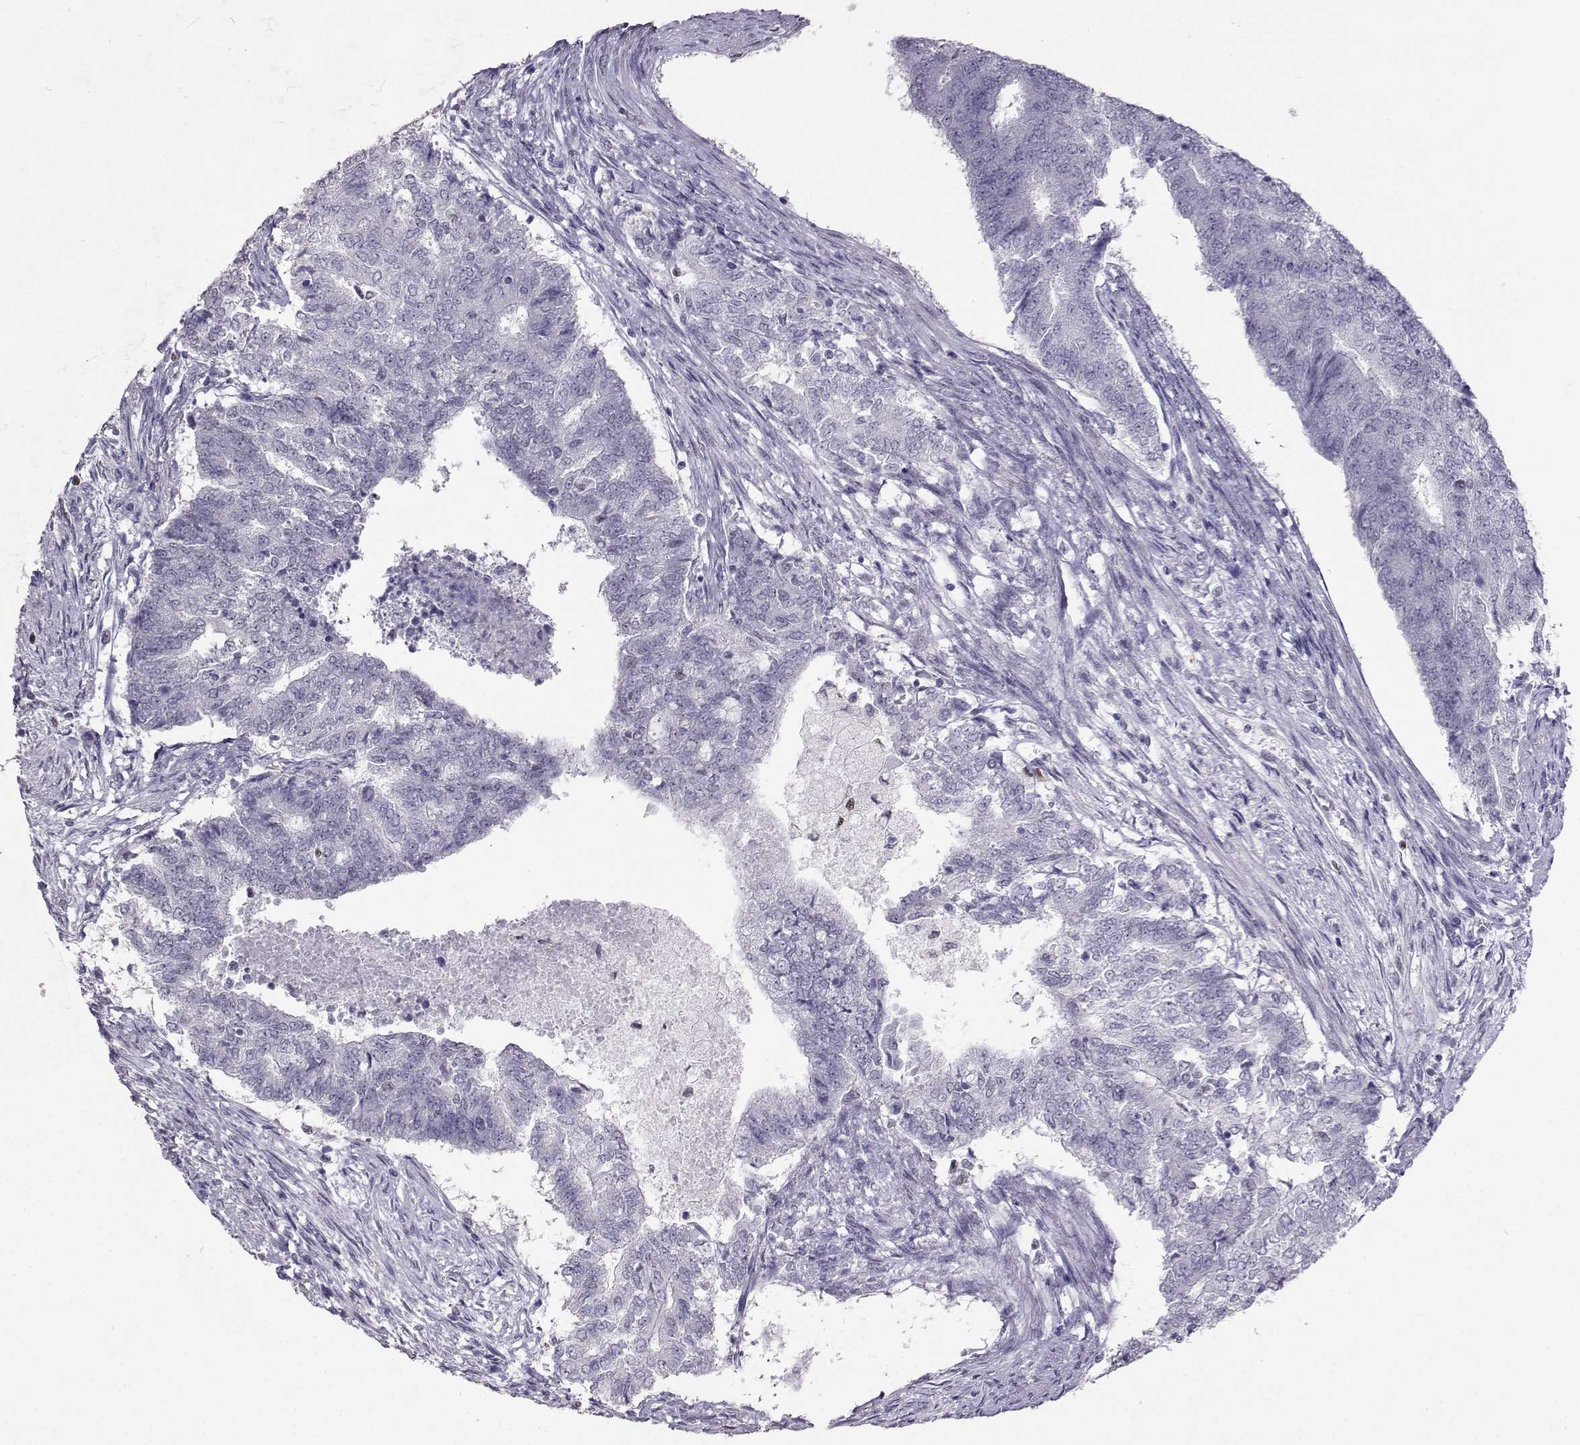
{"staining": {"intensity": "negative", "quantity": "none", "location": "none"}, "tissue": "endometrial cancer", "cell_type": "Tumor cells", "image_type": "cancer", "snomed": [{"axis": "morphology", "description": "Adenocarcinoma, NOS"}, {"axis": "topography", "description": "Endometrium"}], "caption": "A high-resolution image shows IHC staining of endometrial cancer (adenocarcinoma), which displays no significant positivity in tumor cells. Brightfield microscopy of IHC stained with DAB (3,3'-diaminobenzidine) (brown) and hematoxylin (blue), captured at high magnification.", "gene": "TEDC2", "patient": {"sex": "female", "age": 65}}